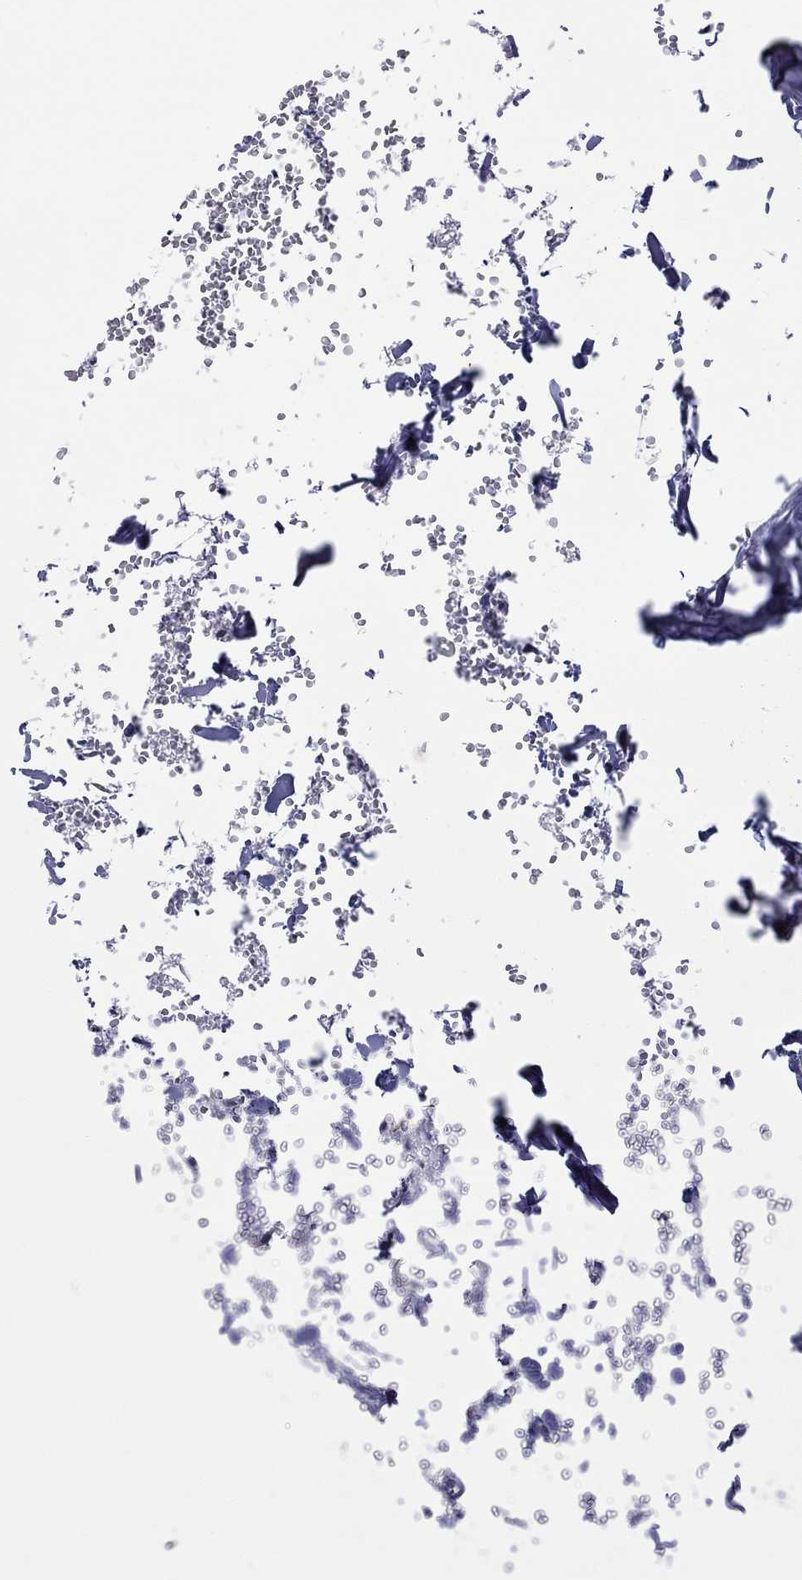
{"staining": {"intensity": "strong", "quantity": "<25%", "location": "cytoplasmic/membranous"}, "tissue": "lymph node", "cell_type": "Germinal center cells", "image_type": "normal", "snomed": [{"axis": "morphology", "description": "Normal tissue, NOS"}, {"axis": "topography", "description": "Lymph node"}], "caption": "Benign lymph node was stained to show a protein in brown. There is medium levels of strong cytoplasmic/membranous positivity in approximately <25% of germinal center cells. The staining was performed using DAB, with brown indicating positive protein expression. Nuclei are stained blue with hematoxylin.", "gene": "SLC35F2", "patient": {"sex": "male", "age": 59}}